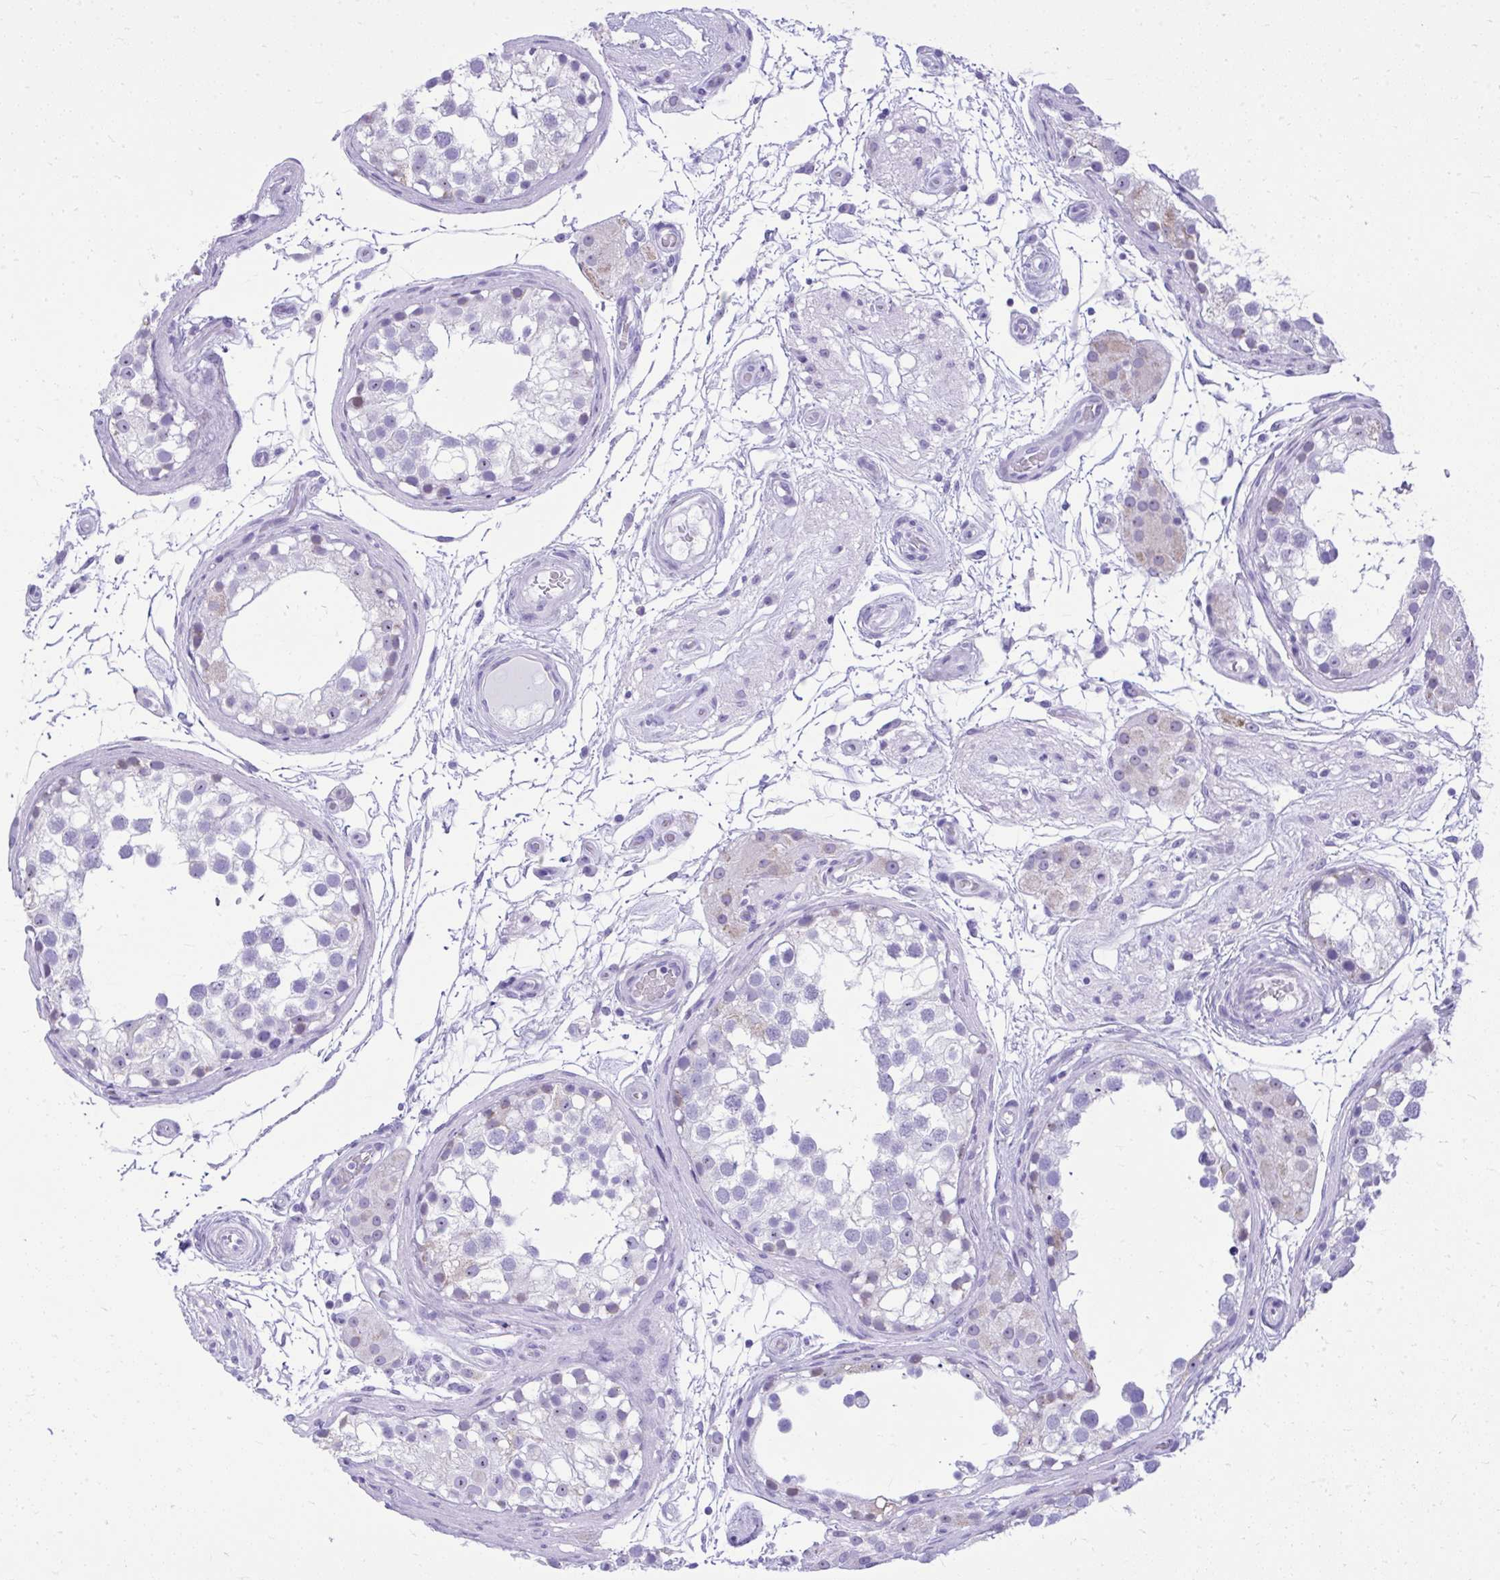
{"staining": {"intensity": "weak", "quantity": "<25%", "location": "nuclear"}, "tissue": "testis", "cell_type": "Cells in seminiferous ducts", "image_type": "normal", "snomed": [{"axis": "morphology", "description": "Normal tissue, NOS"}, {"axis": "morphology", "description": "Seminoma, NOS"}, {"axis": "topography", "description": "Testis"}], "caption": "Immunohistochemistry (IHC) histopathology image of benign testis: testis stained with DAB (3,3'-diaminobenzidine) reveals no significant protein staining in cells in seminiferous ducts.", "gene": "RALYL", "patient": {"sex": "male", "age": 65}}